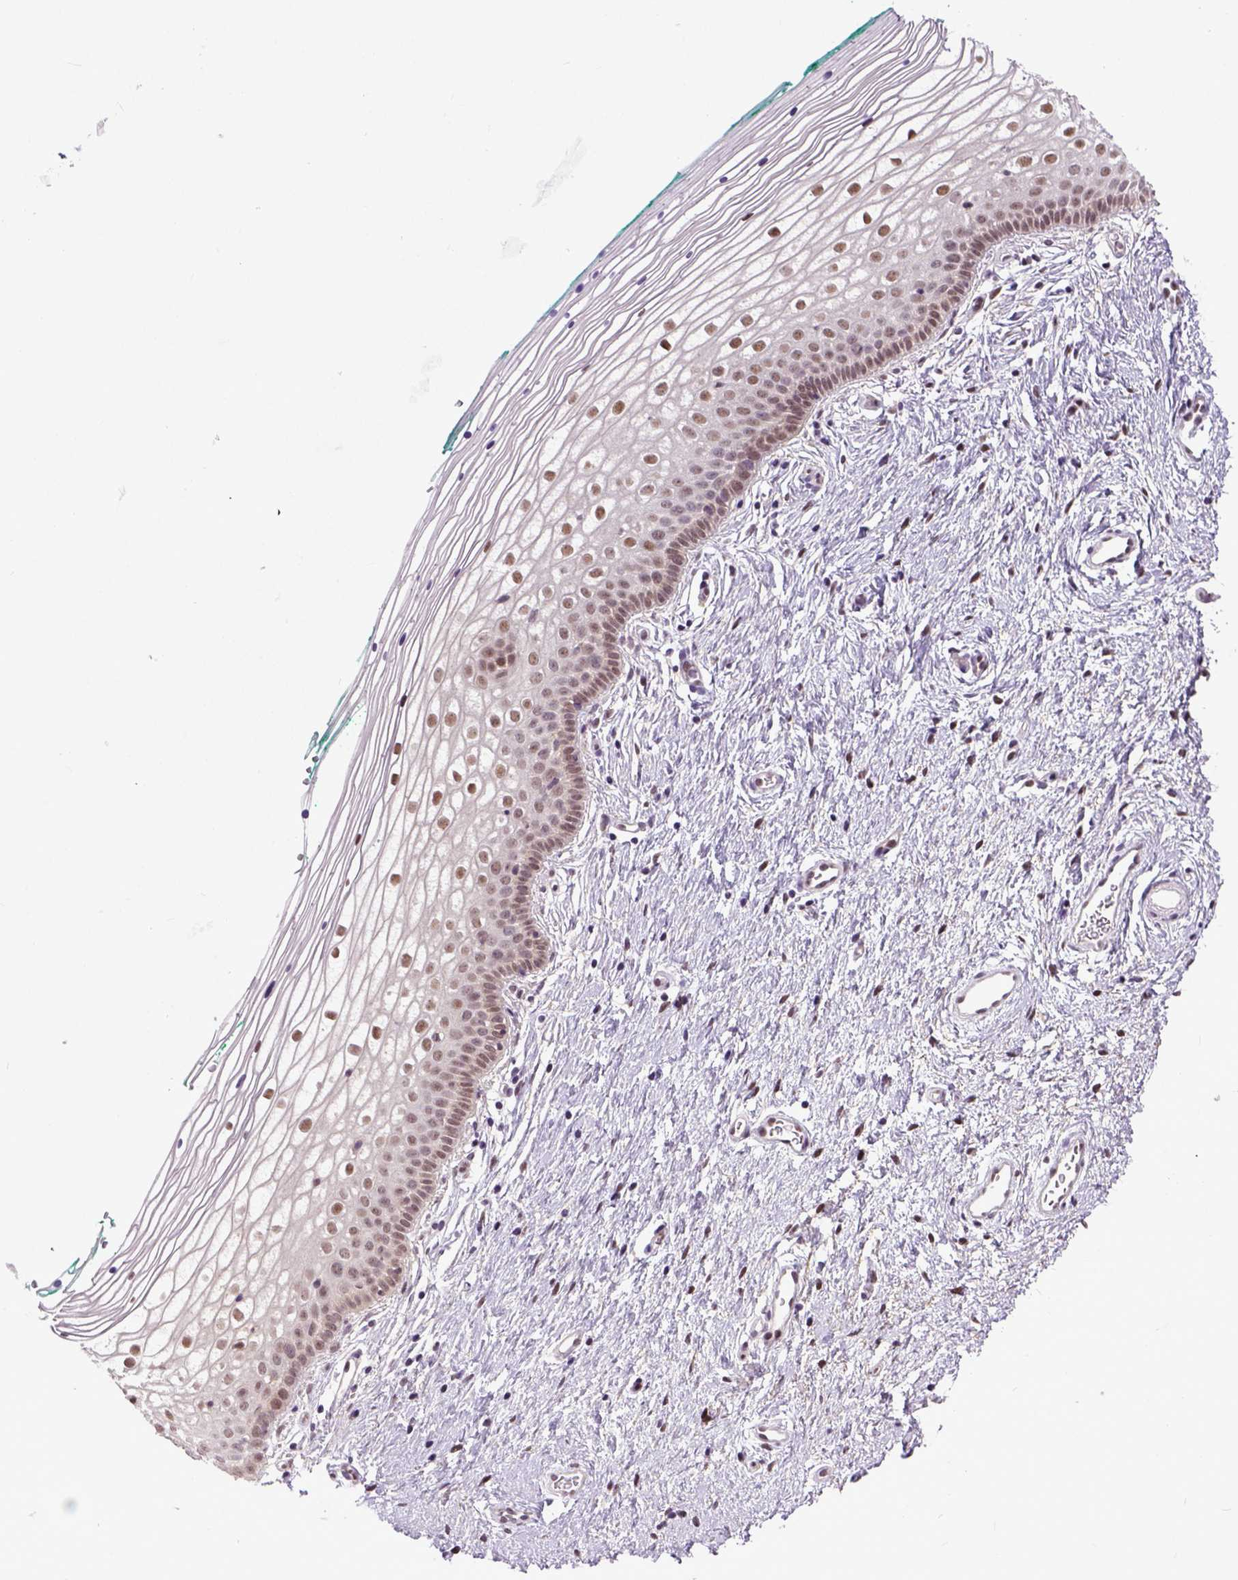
{"staining": {"intensity": "moderate", "quantity": ">75%", "location": "nuclear"}, "tissue": "vagina", "cell_type": "Squamous epithelial cells", "image_type": "normal", "snomed": [{"axis": "morphology", "description": "Normal tissue, NOS"}, {"axis": "topography", "description": "Vagina"}], "caption": "This histopathology image exhibits benign vagina stained with immunohistochemistry (IHC) to label a protein in brown. The nuclear of squamous epithelial cells show moderate positivity for the protein. Nuclei are counter-stained blue.", "gene": "UBA3", "patient": {"sex": "female", "age": 36}}